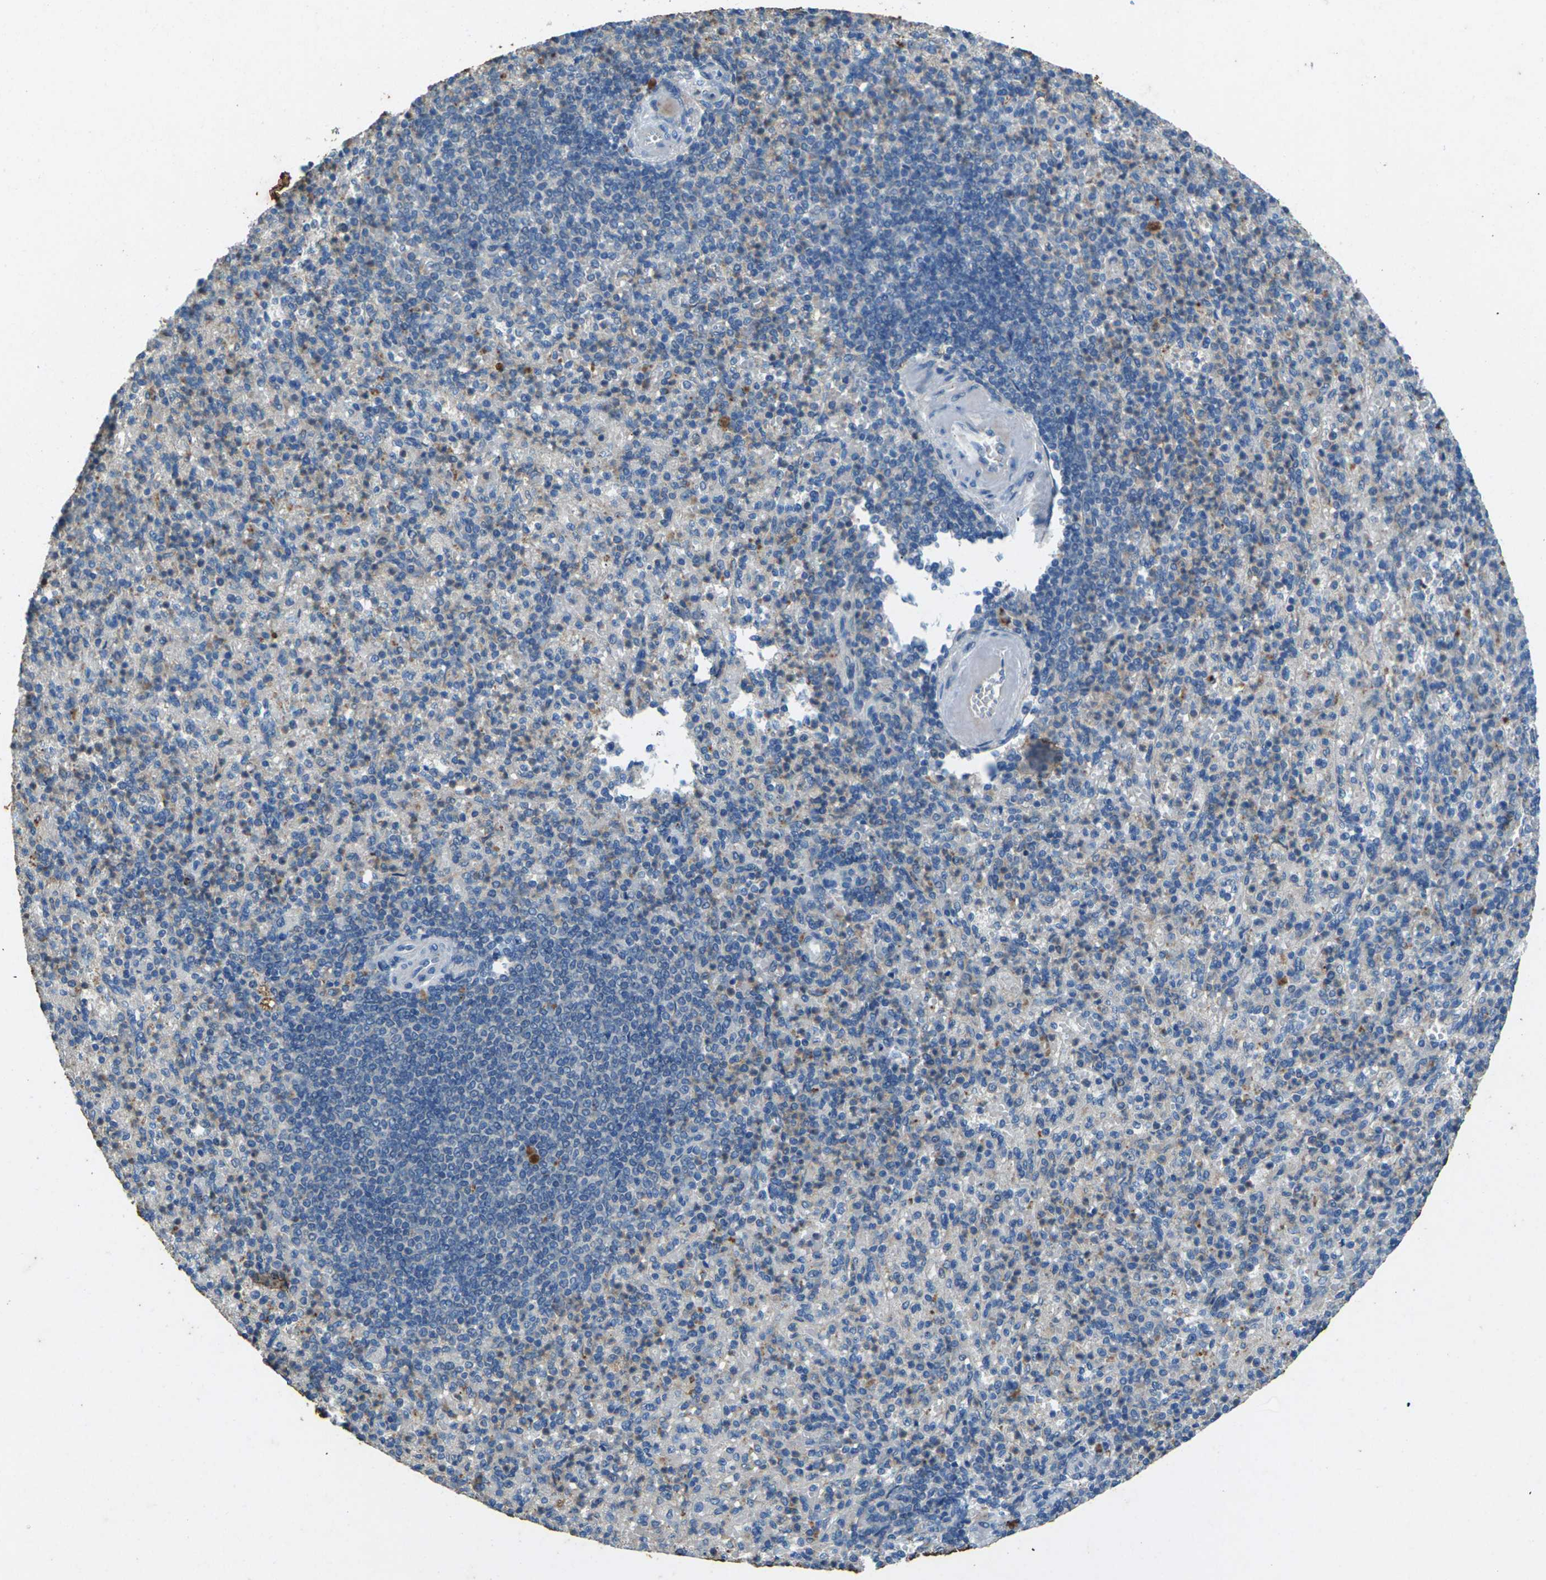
{"staining": {"intensity": "moderate", "quantity": "25%-75%", "location": "cytoplasmic/membranous"}, "tissue": "spleen", "cell_type": "Cells in red pulp", "image_type": "normal", "snomed": [{"axis": "morphology", "description": "Normal tissue, NOS"}, {"axis": "topography", "description": "Spleen"}], "caption": "Protein expression analysis of benign spleen shows moderate cytoplasmic/membranous positivity in approximately 25%-75% of cells in red pulp.", "gene": "SIGLEC14", "patient": {"sex": "female", "age": 74}}